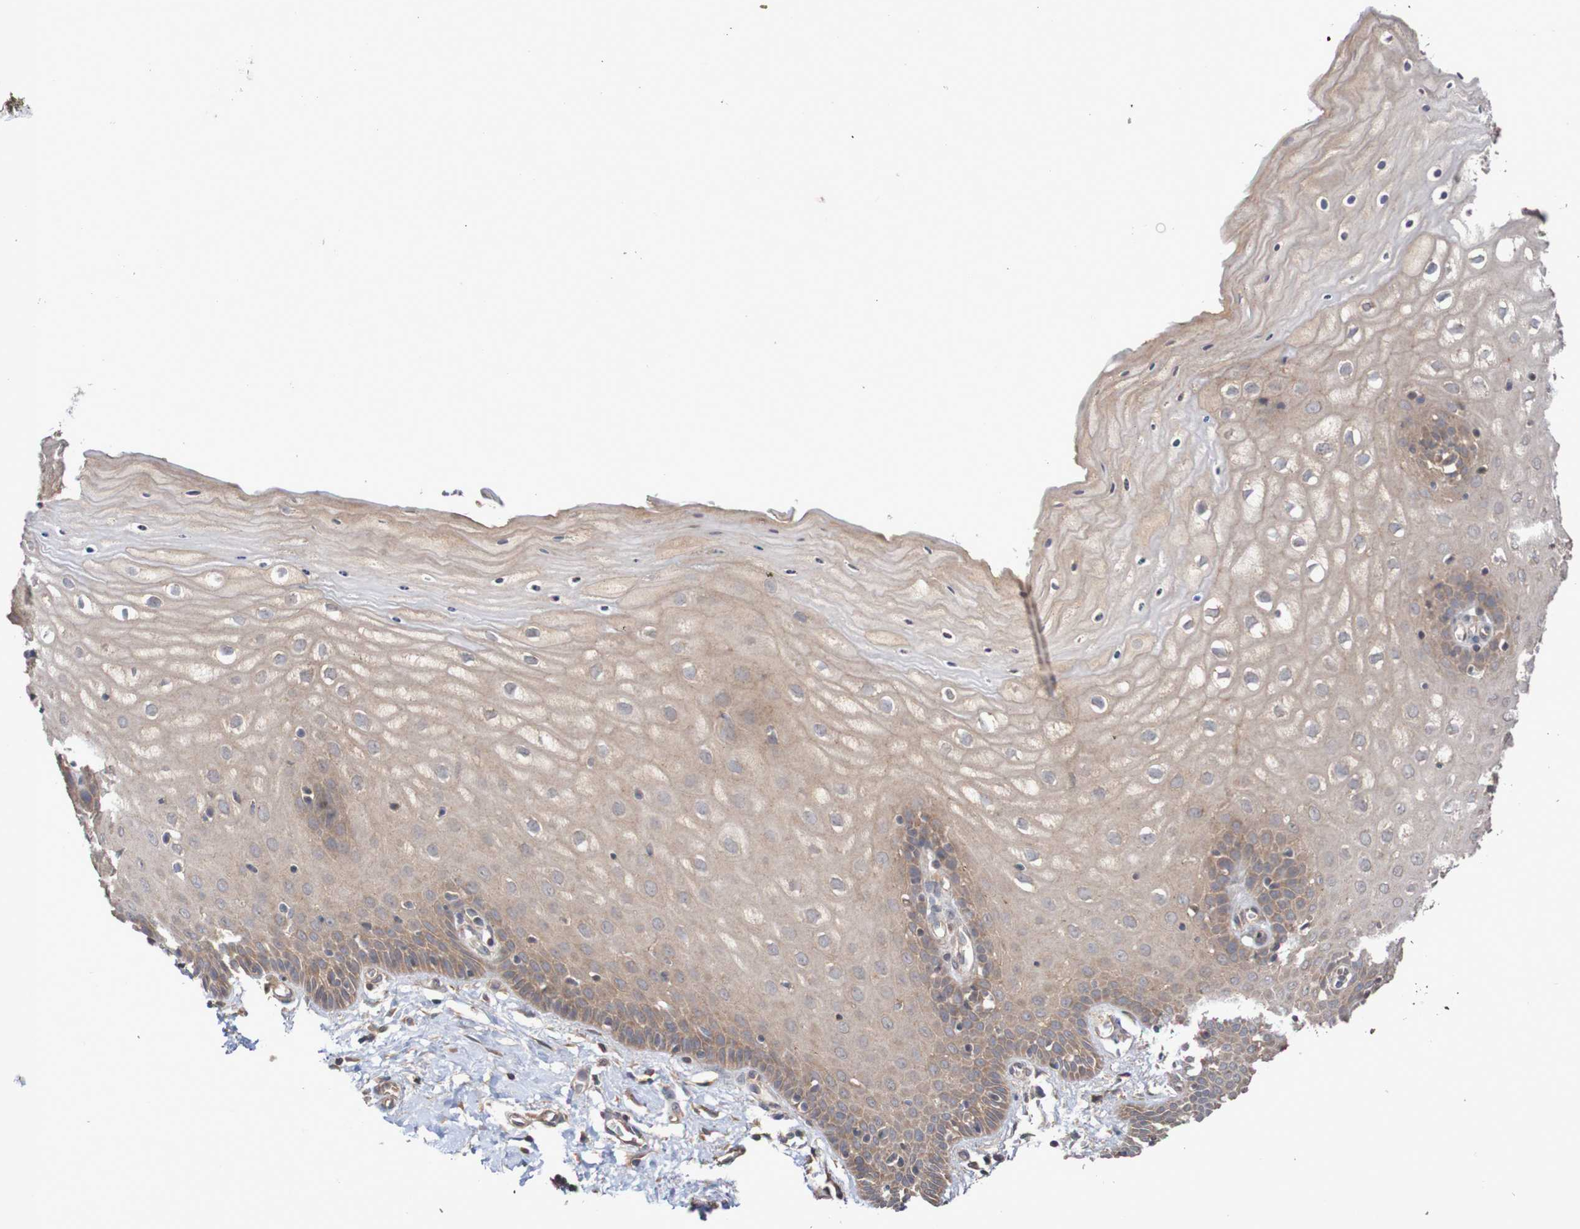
{"staining": {"intensity": "moderate", "quantity": ">75%", "location": "cytoplasmic/membranous"}, "tissue": "cervix", "cell_type": "Glandular cells", "image_type": "normal", "snomed": [{"axis": "morphology", "description": "Normal tissue, NOS"}, {"axis": "topography", "description": "Cervix"}], "caption": "Cervix stained with a brown dye displays moderate cytoplasmic/membranous positive positivity in approximately >75% of glandular cells.", "gene": "PHYH", "patient": {"sex": "female", "age": 55}}